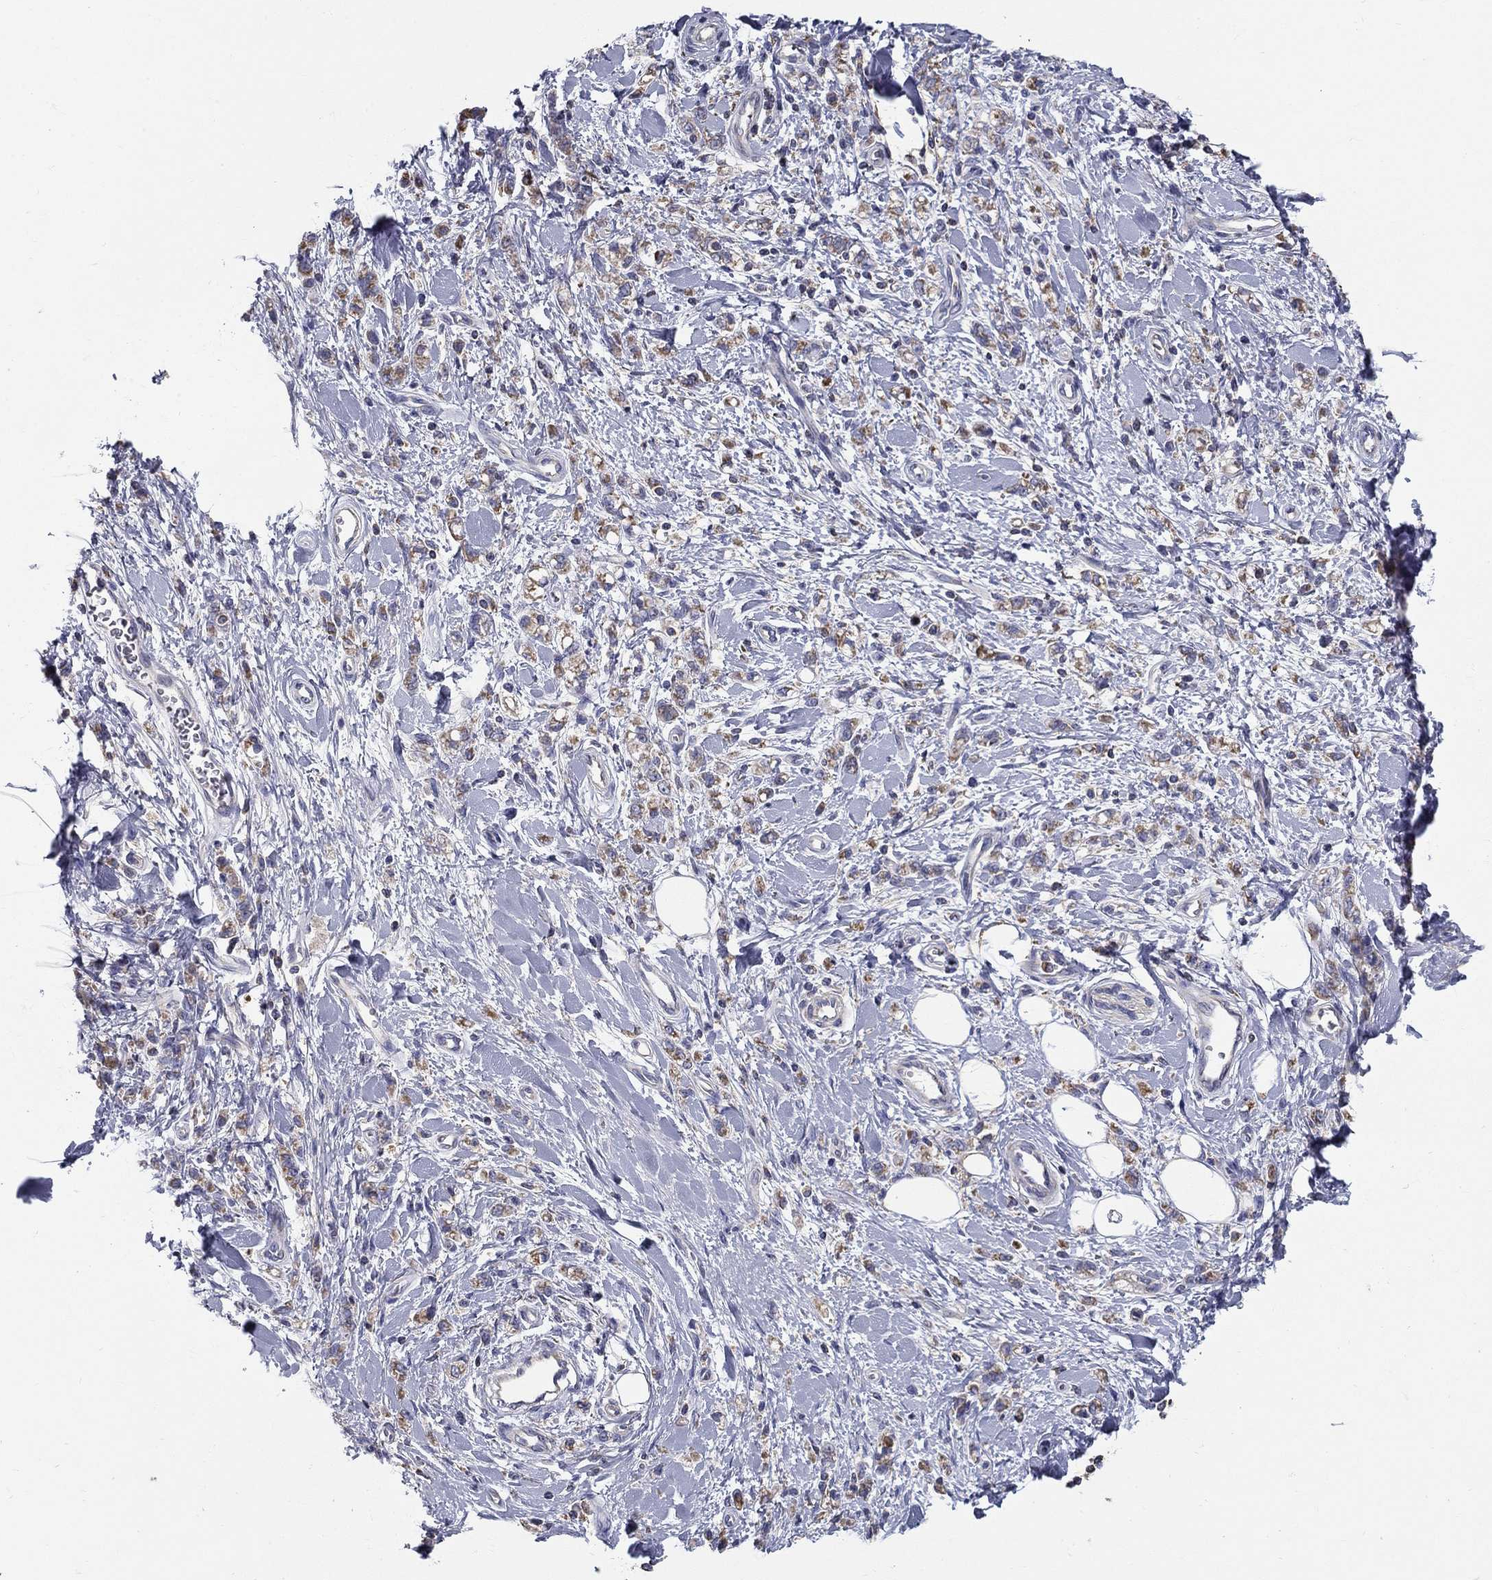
{"staining": {"intensity": "moderate", "quantity": ">75%", "location": "cytoplasmic/membranous"}, "tissue": "stomach cancer", "cell_type": "Tumor cells", "image_type": "cancer", "snomed": [{"axis": "morphology", "description": "Adenocarcinoma, NOS"}, {"axis": "topography", "description": "Stomach"}], "caption": "Immunohistochemical staining of human stomach cancer shows medium levels of moderate cytoplasmic/membranous positivity in about >75% of tumor cells.", "gene": "NME5", "patient": {"sex": "male", "age": 77}}